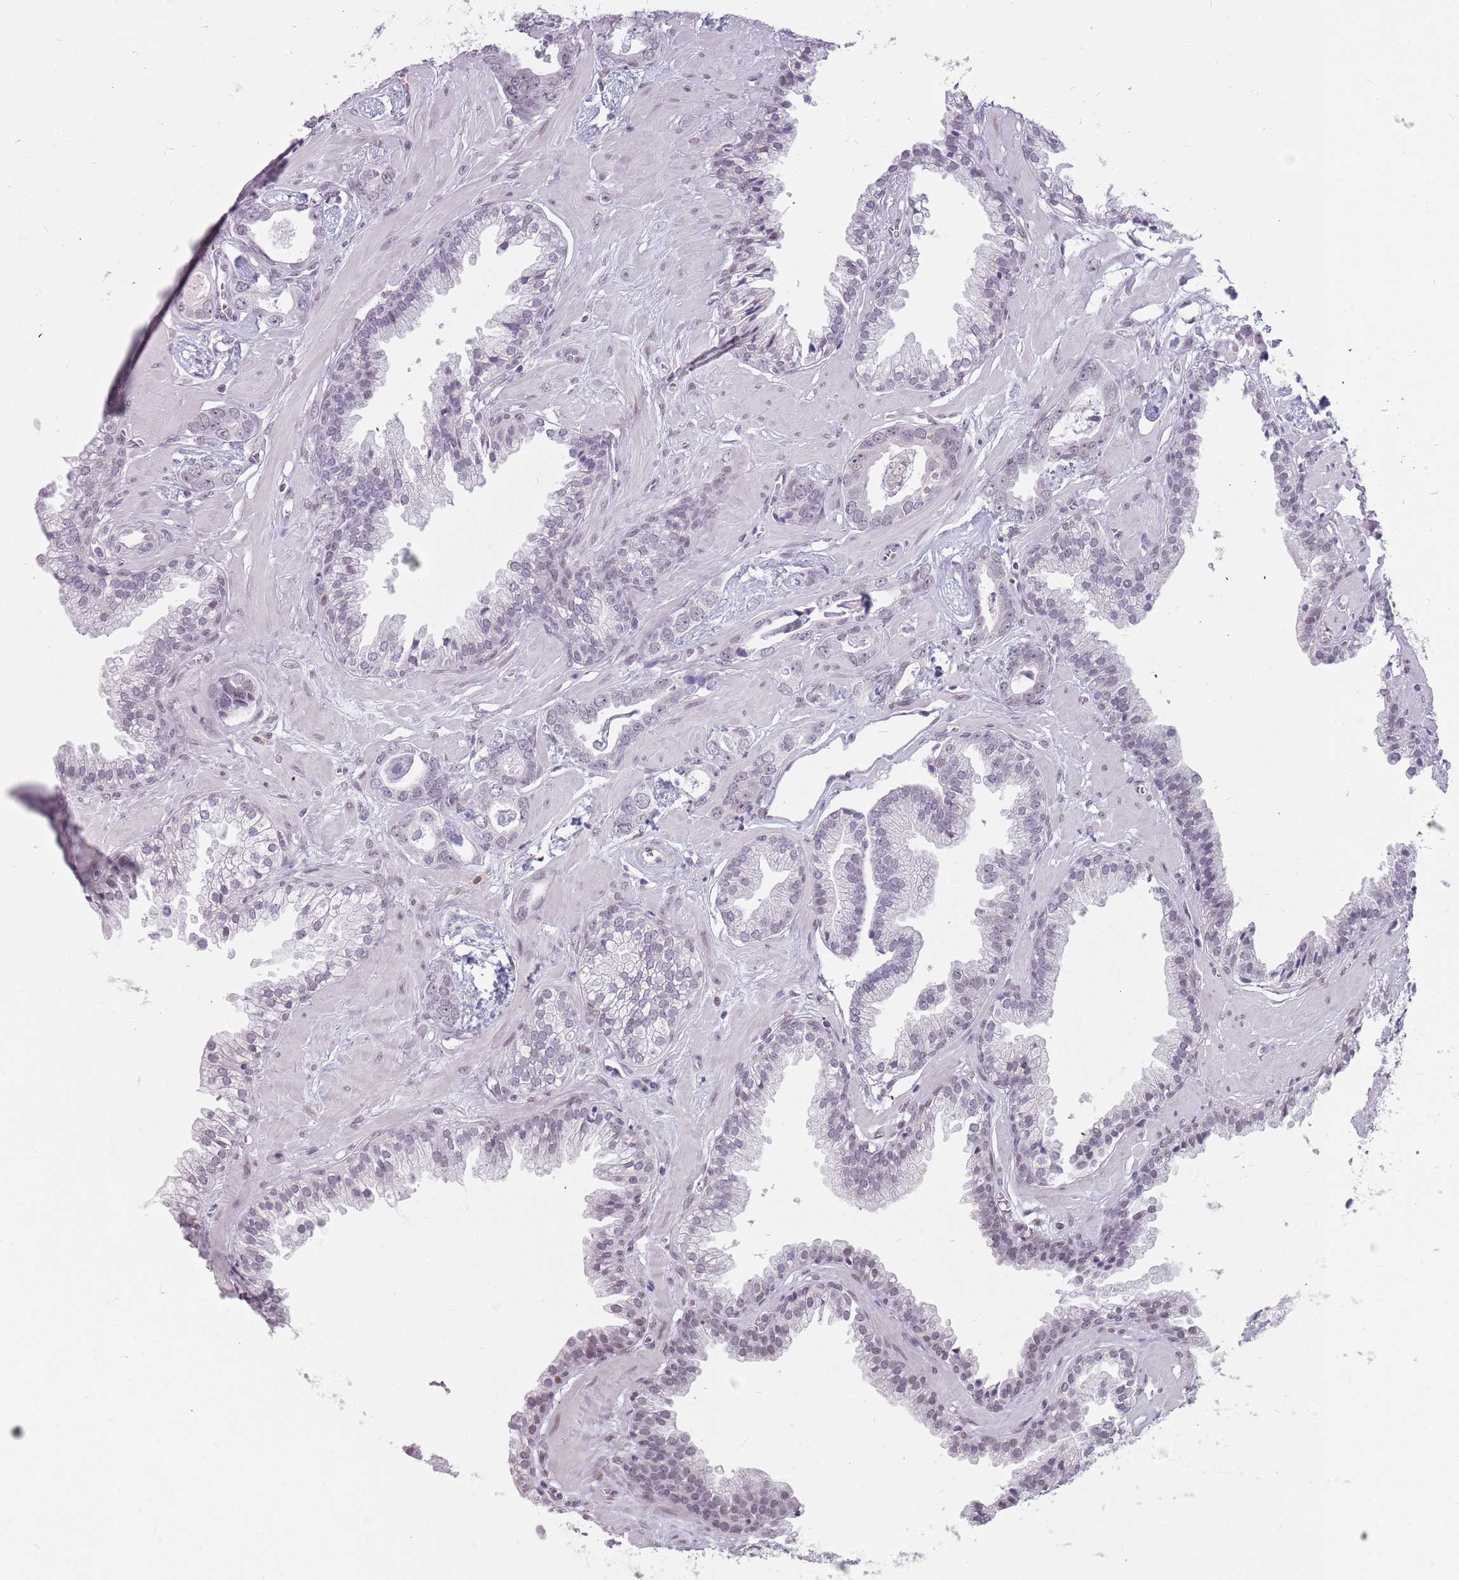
{"staining": {"intensity": "negative", "quantity": "none", "location": "none"}, "tissue": "prostate cancer", "cell_type": "Tumor cells", "image_type": "cancer", "snomed": [{"axis": "morphology", "description": "Adenocarcinoma, Low grade"}, {"axis": "topography", "description": "Prostate"}], "caption": "Immunohistochemistry (IHC) of prostate adenocarcinoma (low-grade) displays no expression in tumor cells.", "gene": "PTCHD1", "patient": {"sex": "male", "age": 60}}